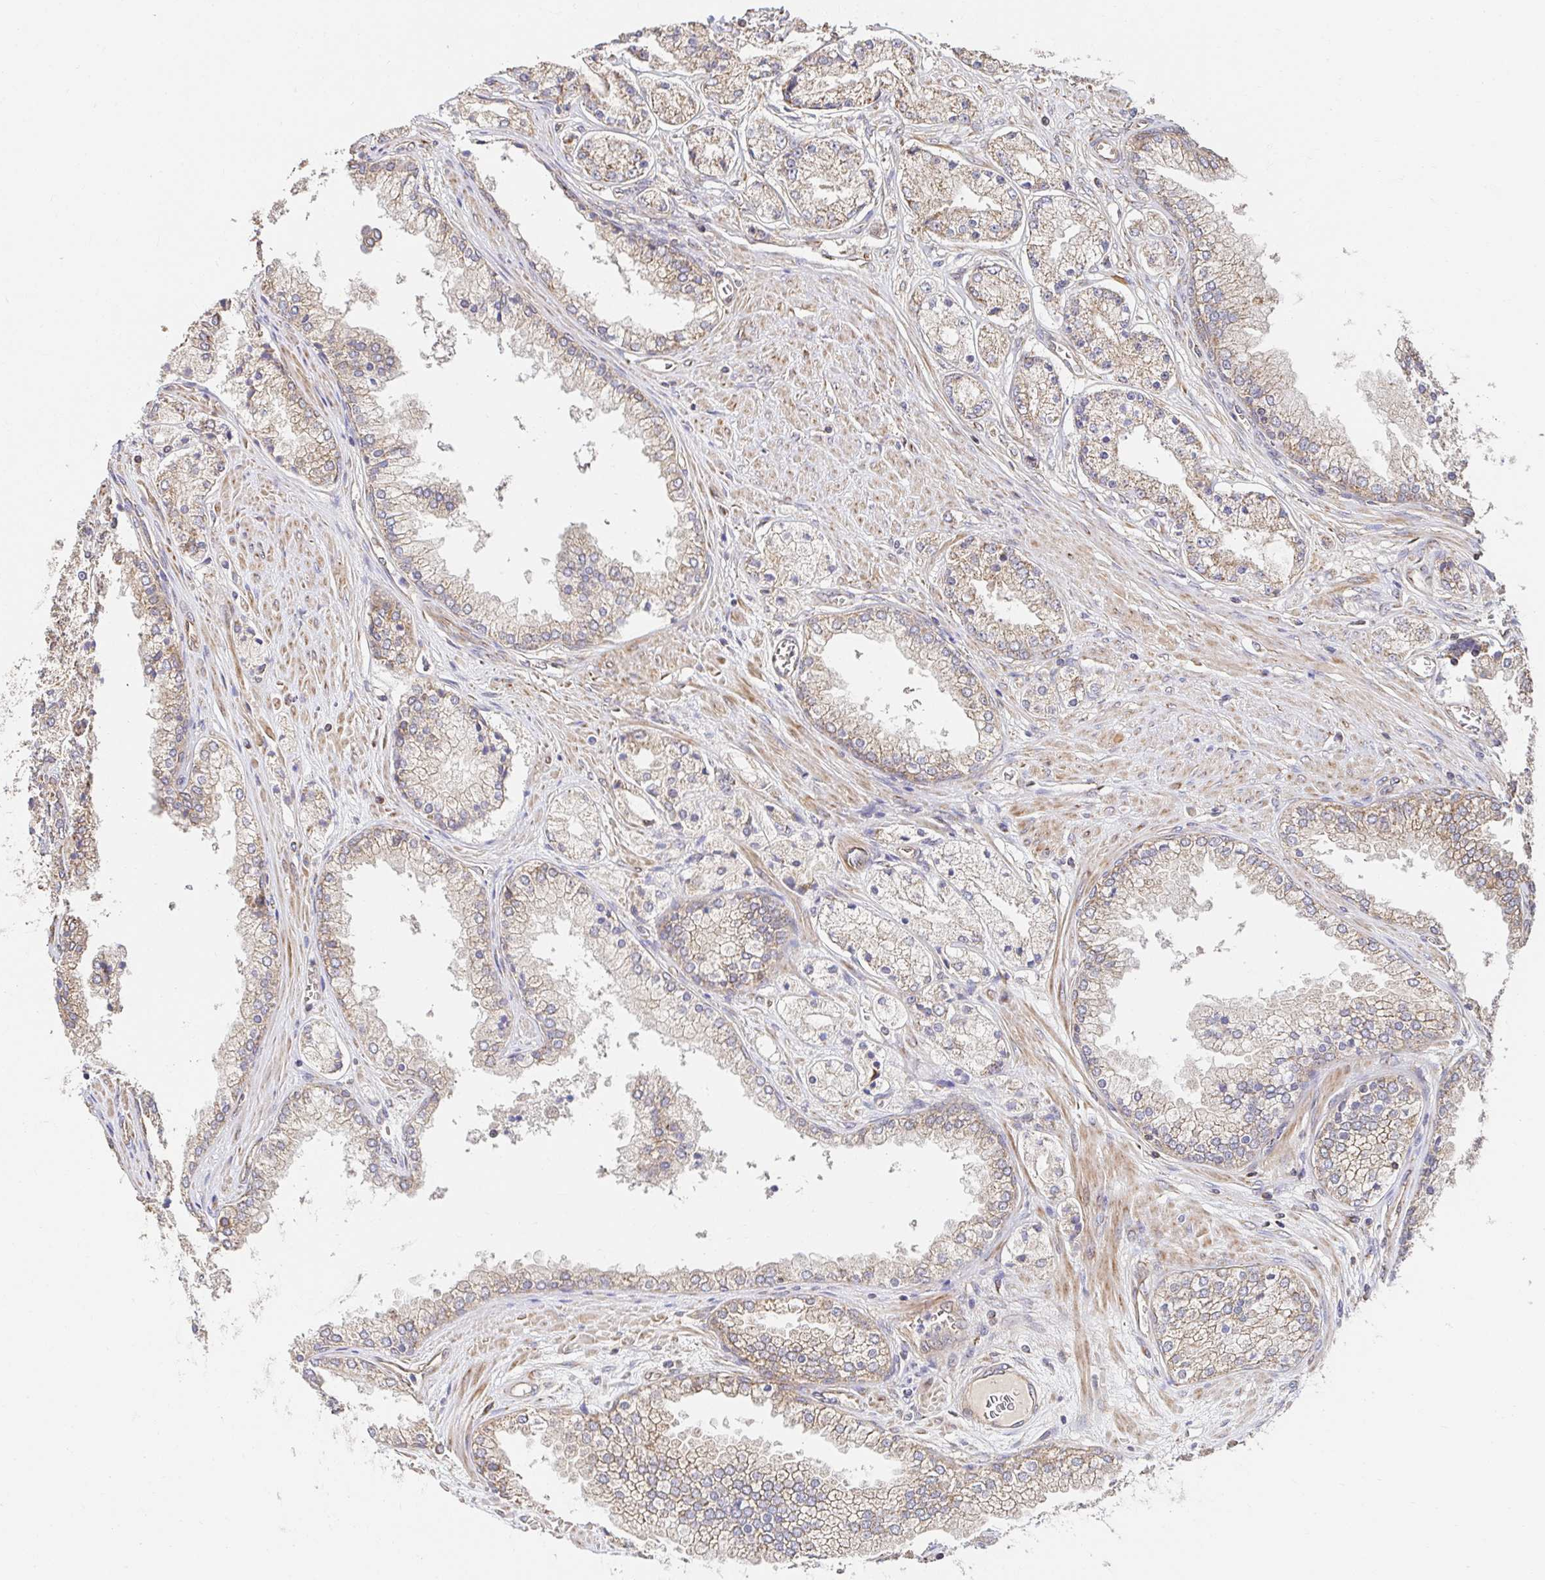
{"staining": {"intensity": "weak", "quantity": ">75%", "location": "cytoplasmic/membranous"}, "tissue": "prostate cancer", "cell_type": "Tumor cells", "image_type": "cancer", "snomed": [{"axis": "morphology", "description": "Adenocarcinoma, High grade"}, {"axis": "topography", "description": "Prostate"}], "caption": "High-grade adenocarcinoma (prostate) stained with a protein marker exhibits weak staining in tumor cells.", "gene": "APBB1", "patient": {"sex": "male", "age": 66}}